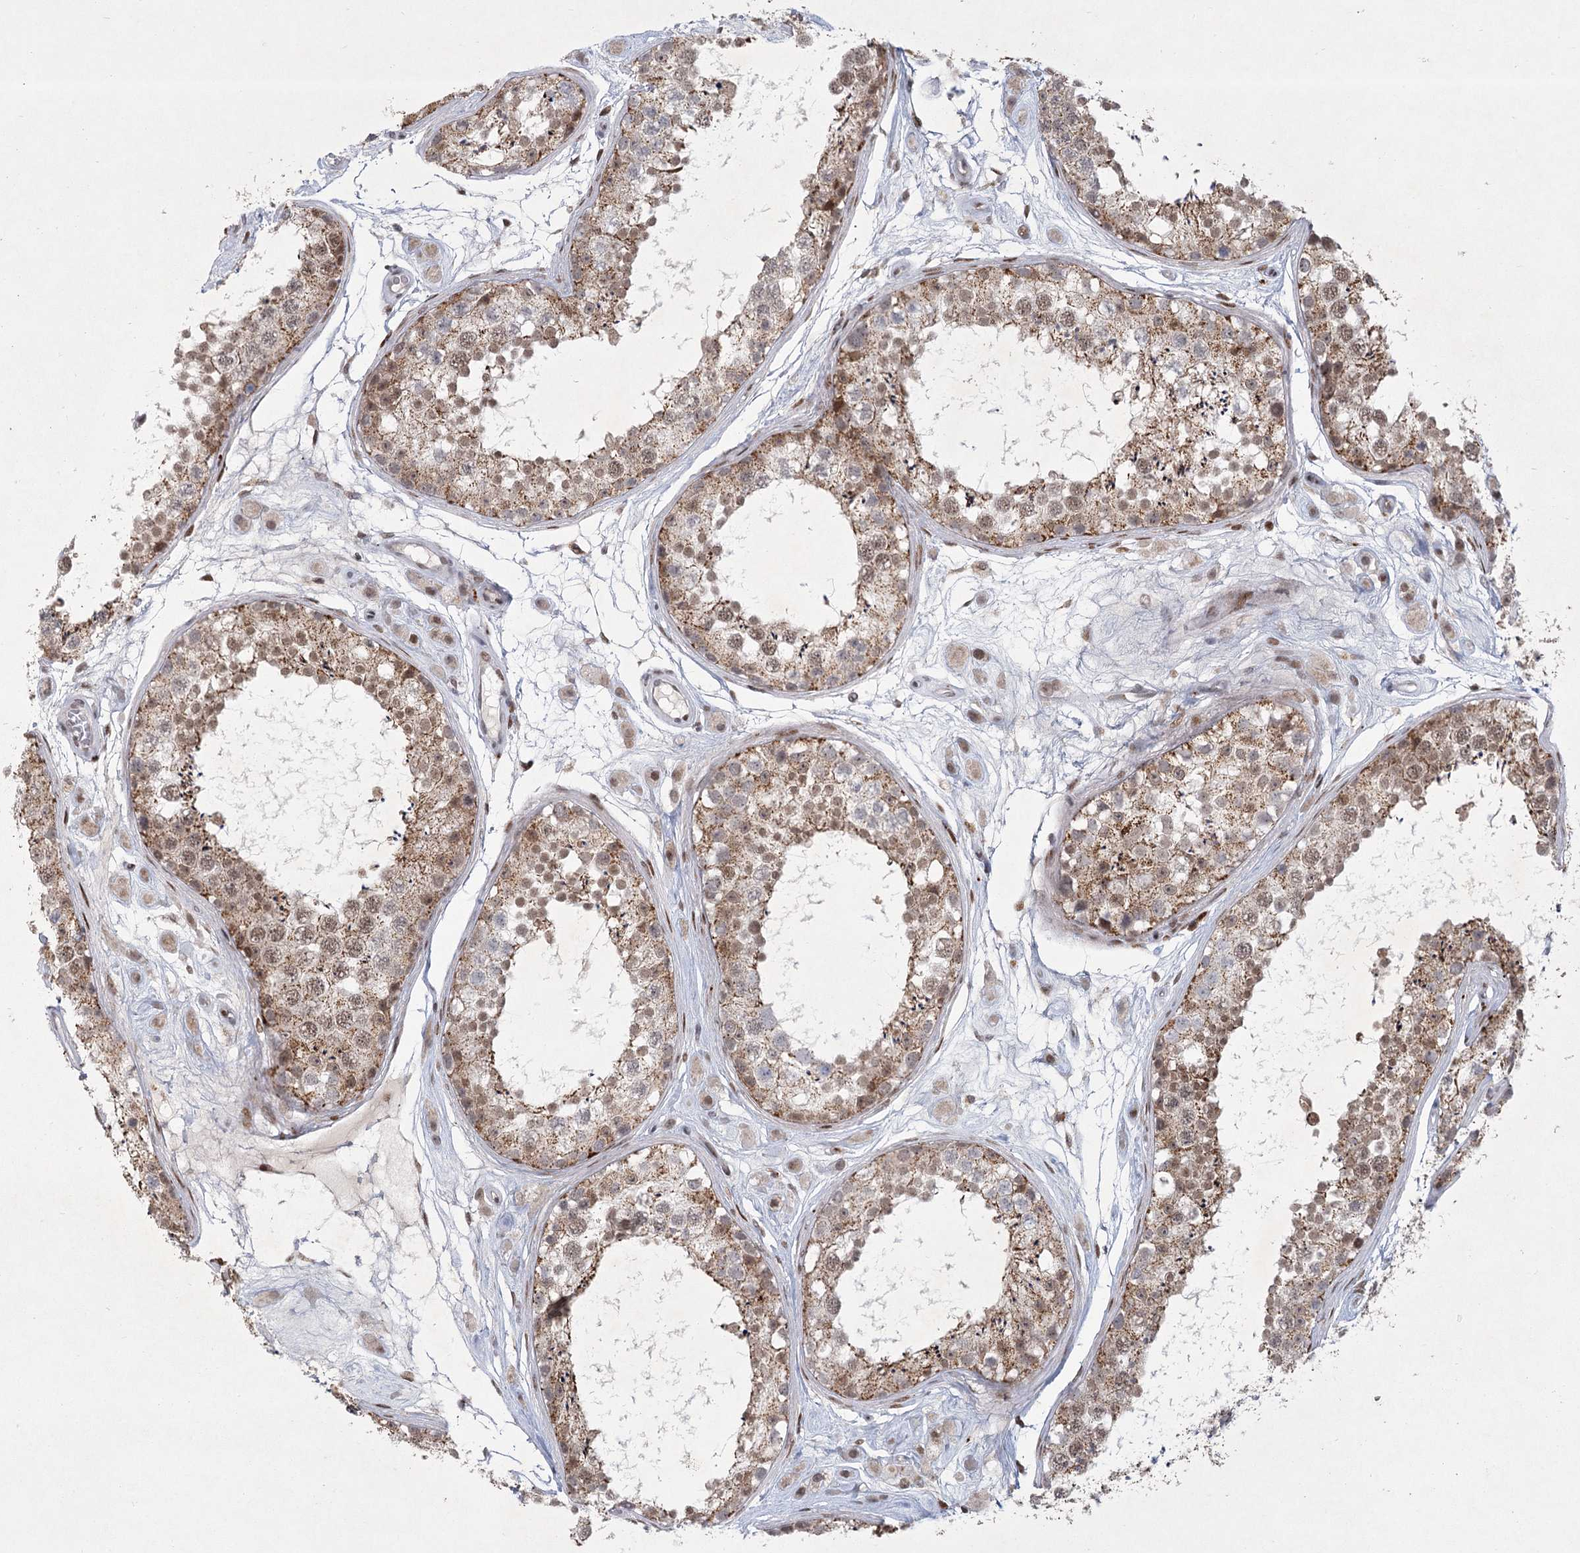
{"staining": {"intensity": "moderate", "quantity": ">75%", "location": "cytoplasmic/membranous,nuclear"}, "tissue": "testis", "cell_type": "Cells in seminiferous ducts", "image_type": "normal", "snomed": [{"axis": "morphology", "description": "Normal tissue, NOS"}, {"axis": "topography", "description": "Testis"}], "caption": "The image shows staining of normal testis, revealing moderate cytoplasmic/membranous,nuclear protein expression (brown color) within cells in seminiferous ducts. The protein is stained brown, and the nuclei are stained in blue (DAB (3,3'-diaminobenzidine) IHC with brightfield microscopy, high magnification).", "gene": "CIB4", "patient": {"sex": "male", "age": 25}}